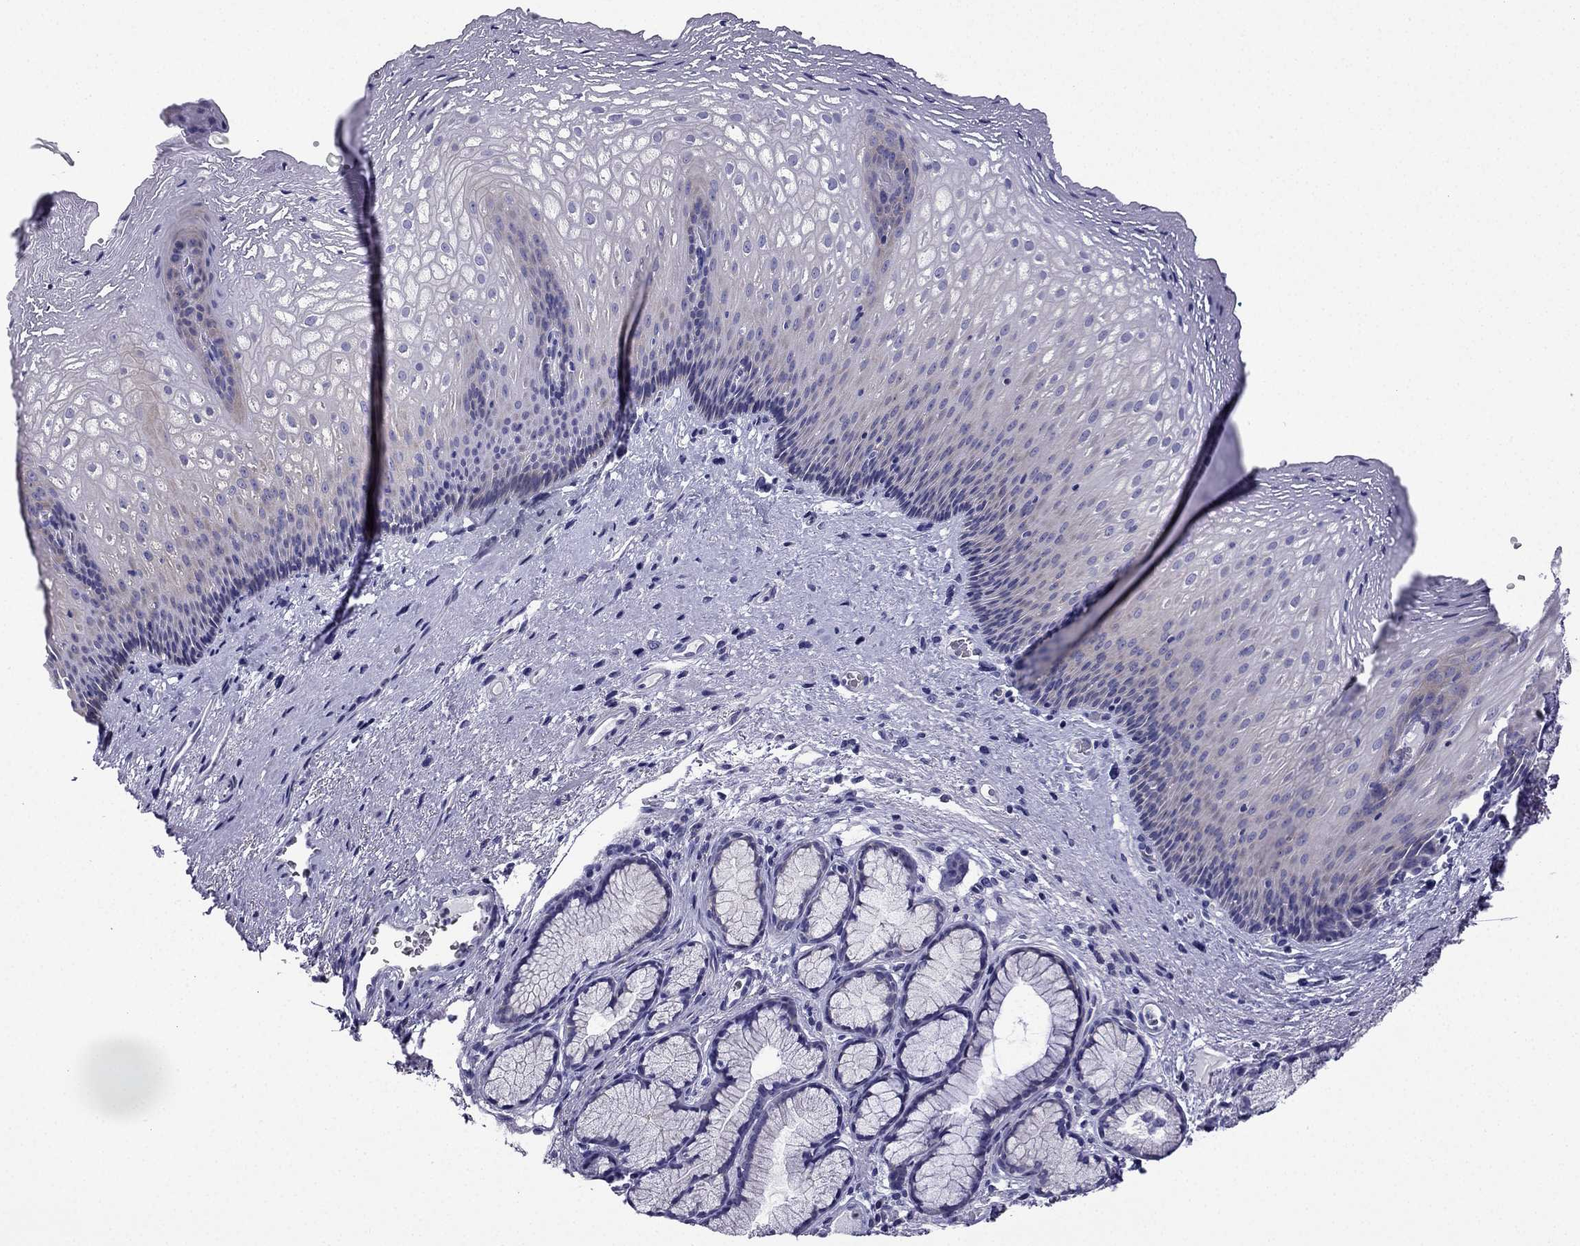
{"staining": {"intensity": "negative", "quantity": "none", "location": "none"}, "tissue": "esophagus", "cell_type": "Squamous epithelial cells", "image_type": "normal", "snomed": [{"axis": "morphology", "description": "Normal tissue, NOS"}, {"axis": "topography", "description": "Esophagus"}], "caption": "This is an IHC photomicrograph of unremarkable human esophagus. There is no positivity in squamous epithelial cells.", "gene": "KCNJ10", "patient": {"sex": "male", "age": 76}}